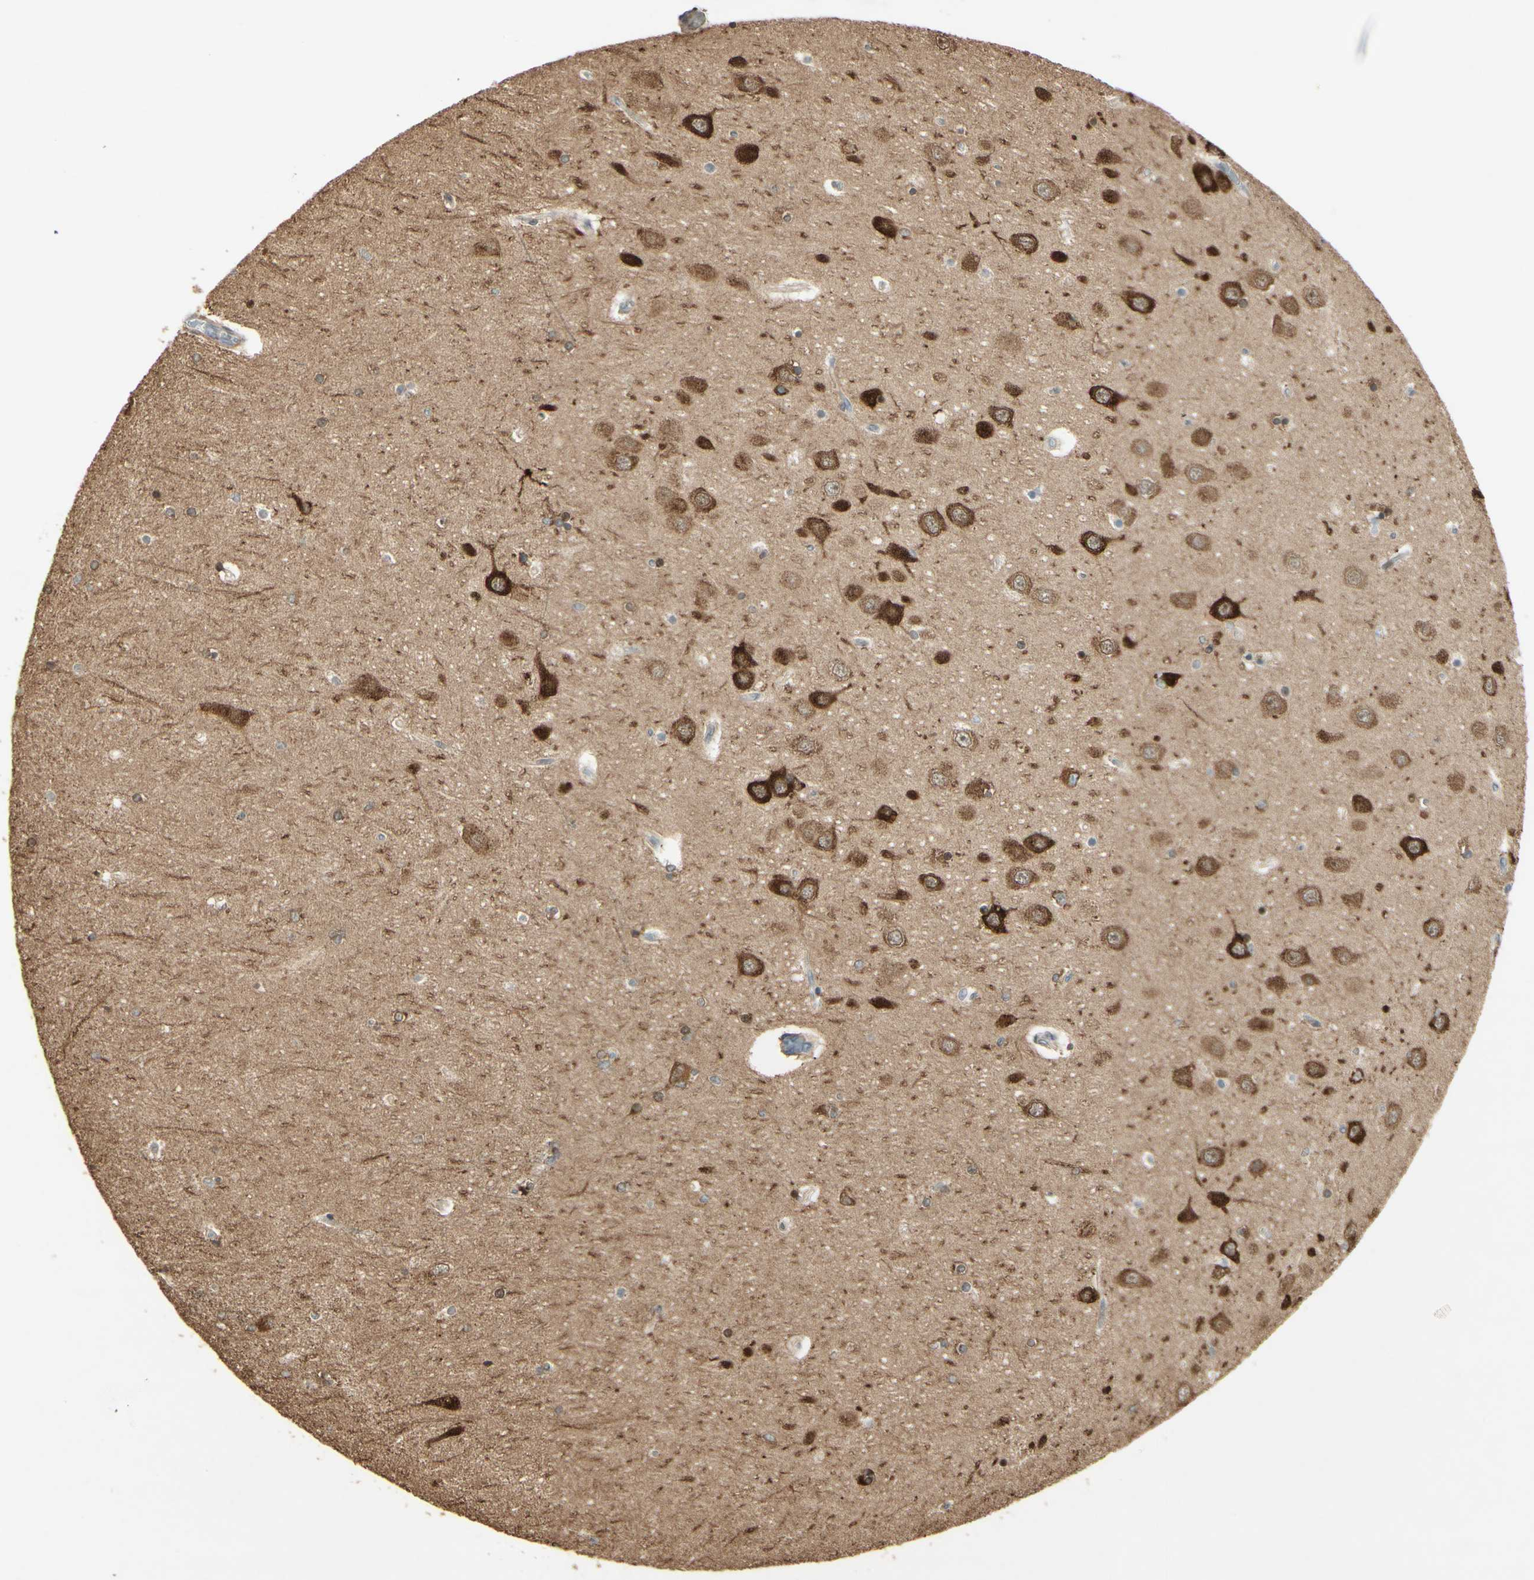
{"staining": {"intensity": "moderate", "quantity": "25%-75%", "location": "cytoplasmic/membranous"}, "tissue": "hippocampus", "cell_type": "Glial cells", "image_type": "normal", "snomed": [{"axis": "morphology", "description": "Normal tissue, NOS"}, {"axis": "topography", "description": "Hippocampus"}], "caption": "Protein staining of benign hippocampus shows moderate cytoplasmic/membranous staining in about 25%-75% of glial cells. The staining is performed using DAB (3,3'-diaminobenzidine) brown chromogen to label protein expression. The nuclei are counter-stained blue using hematoxylin.", "gene": "MAP1B", "patient": {"sex": "female", "age": 54}}